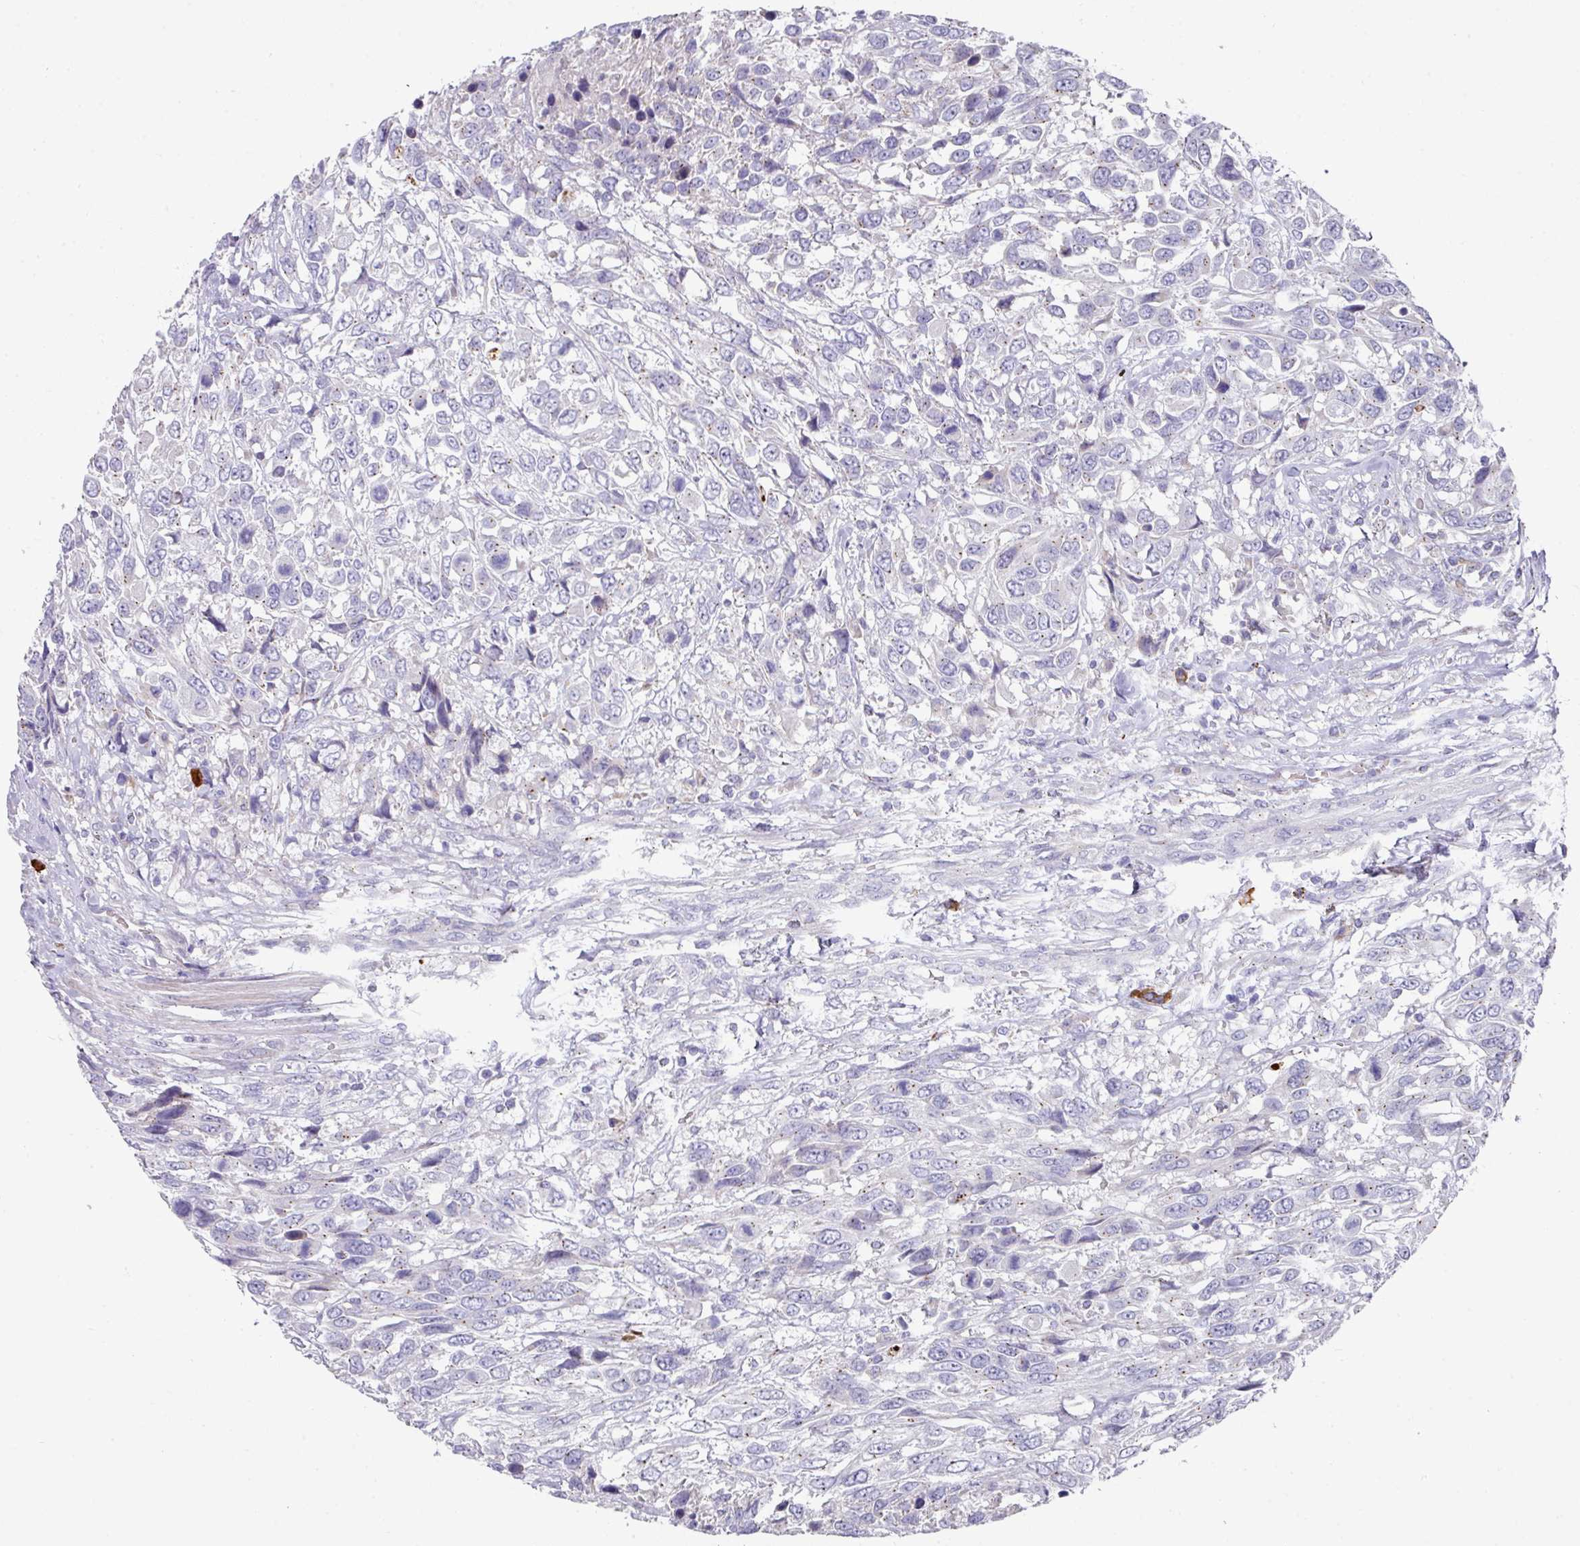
{"staining": {"intensity": "negative", "quantity": "none", "location": "none"}, "tissue": "urothelial cancer", "cell_type": "Tumor cells", "image_type": "cancer", "snomed": [{"axis": "morphology", "description": "Urothelial carcinoma, High grade"}, {"axis": "topography", "description": "Urinary bladder"}], "caption": "Image shows no protein staining in tumor cells of urothelial carcinoma (high-grade) tissue.", "gene": "IL4R", "patient": {"sex": "female", "age": 70}}